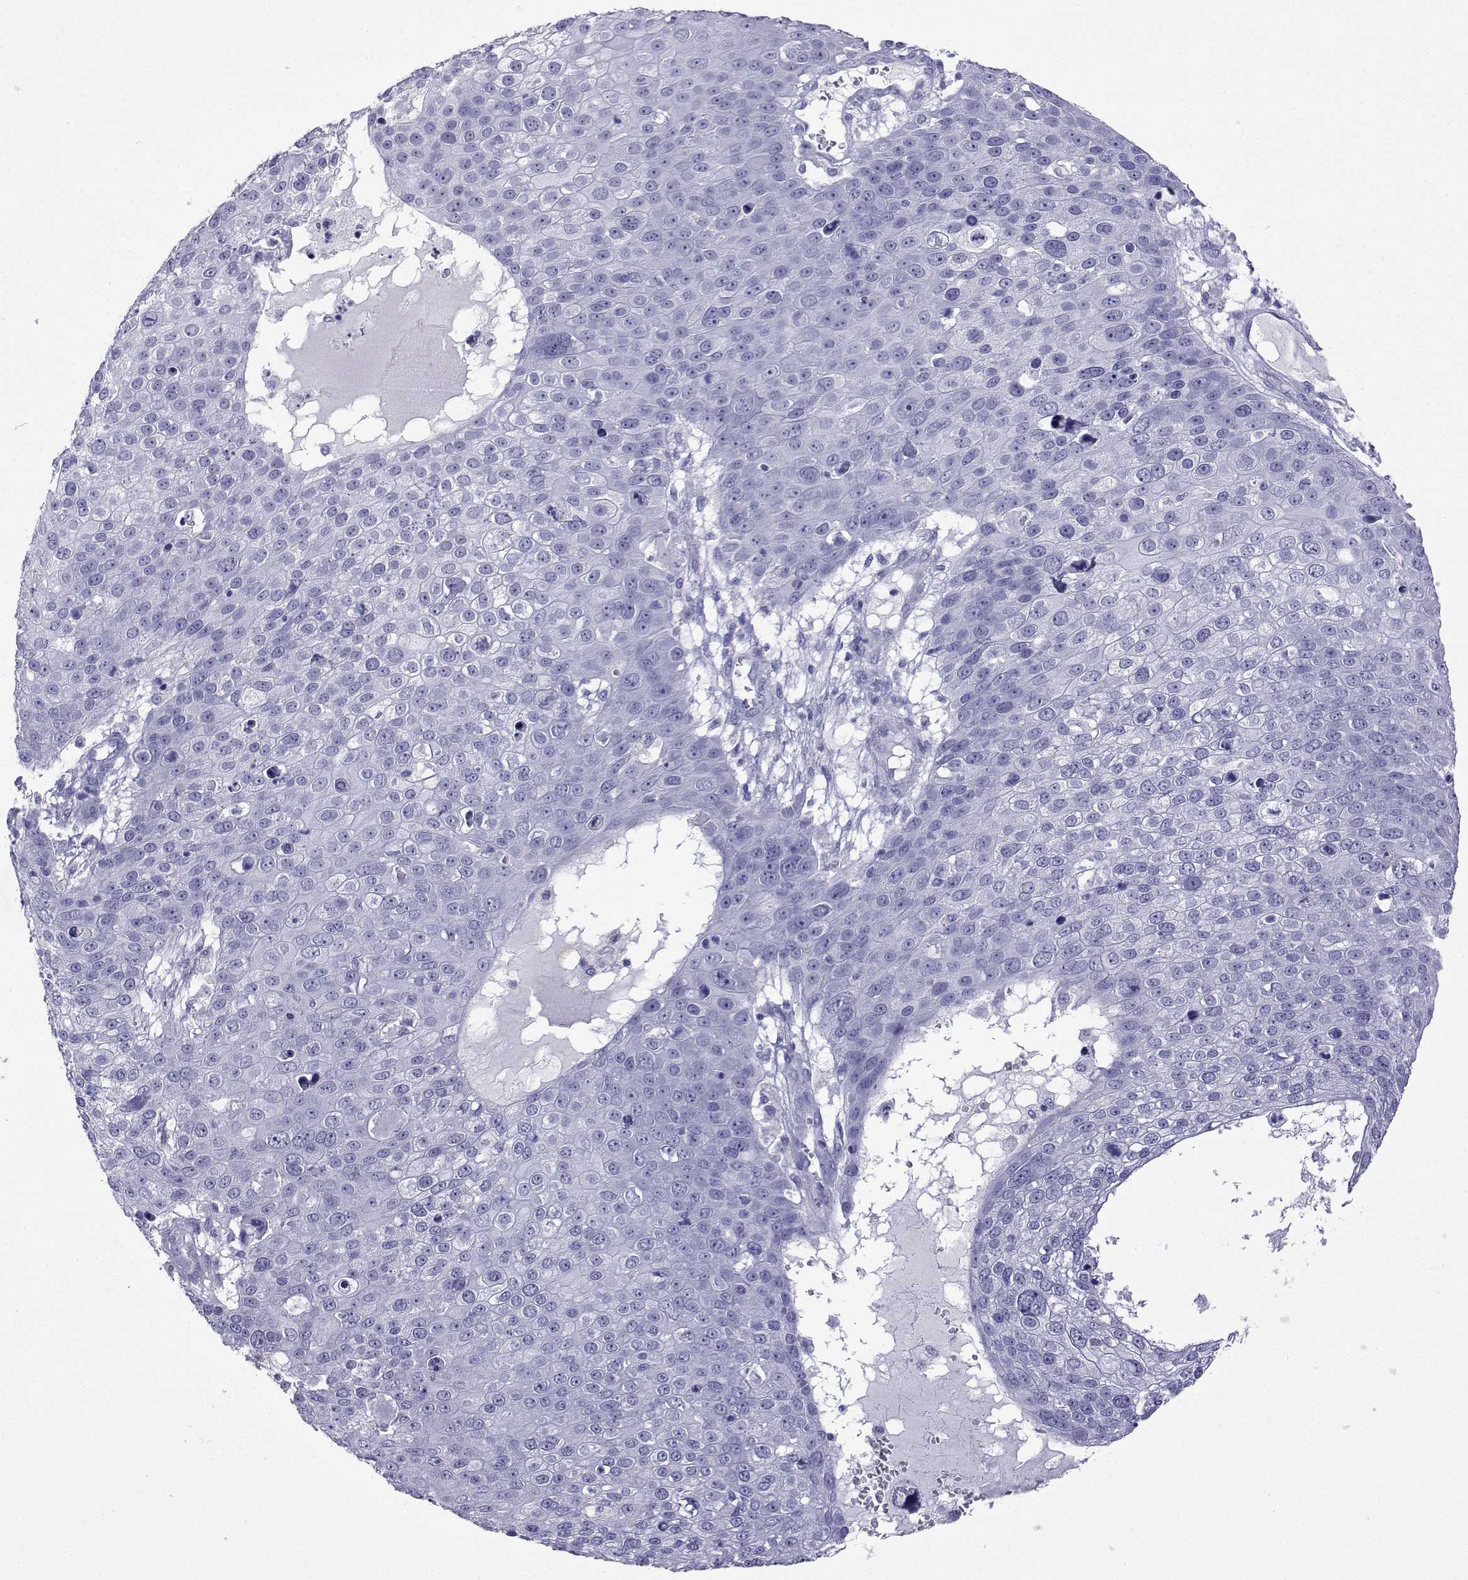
{"staining": {"intensity": "negative", "quantity": "none", "location": "none"}, "tissue": "skin cancer", "cell_type": "Tumor cells", "image_type": "cancer", "snomed": [{"axis": "morphology", "description": "Squamous cell carcinoma, NOS"}, {"axis": "topography", "description": "Skin"}], "caption": "There is no significant positivity in tumor cells of squamous cell carcinoma (skin).", "gene": "ACTL7A", "patient": {"sex": "male", "age": 71}}